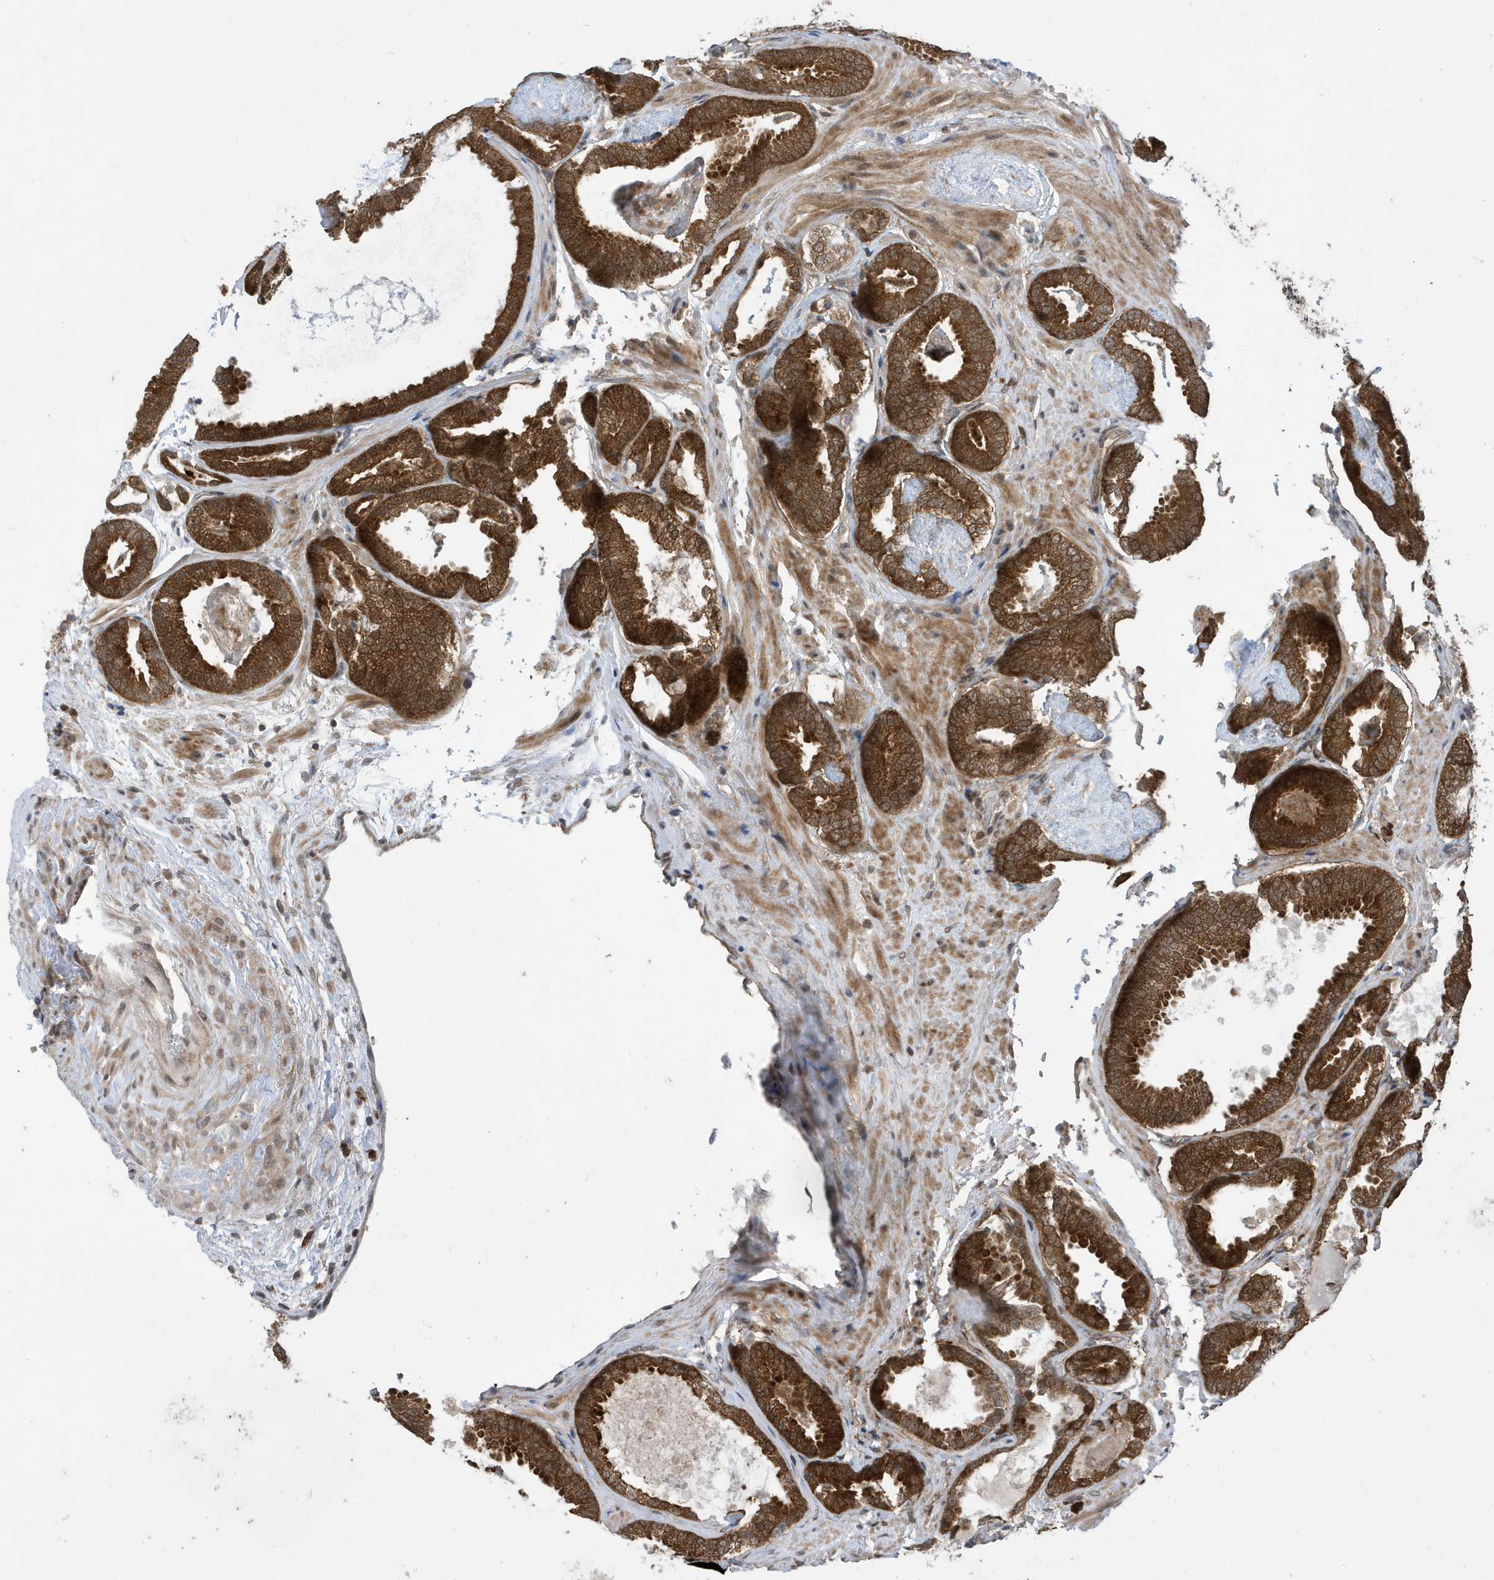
{"staining": {"intensity": "strong", "quantity": ">75%", "location": "cytoplasmic/membranous"}, "tissue": "prostate cancer", "cell_type": "Tumor cells", "image_type": "cancer", "snomed": [{"axis": "morphology", "description": "Adenocarcinoma, Low grade"}, {"axis": "topography", "description": "Prostate"}], "caption": "Immunohistochemical staining of prostate cancer (adenocarcinoma (low-grade)) exhibits high levels of strong cytoplasmic/membranous protein positivity in approximately >75% of tumor cells.", "gene": "UBQLN1", "patient": {"sex": "male", "age": 71}}